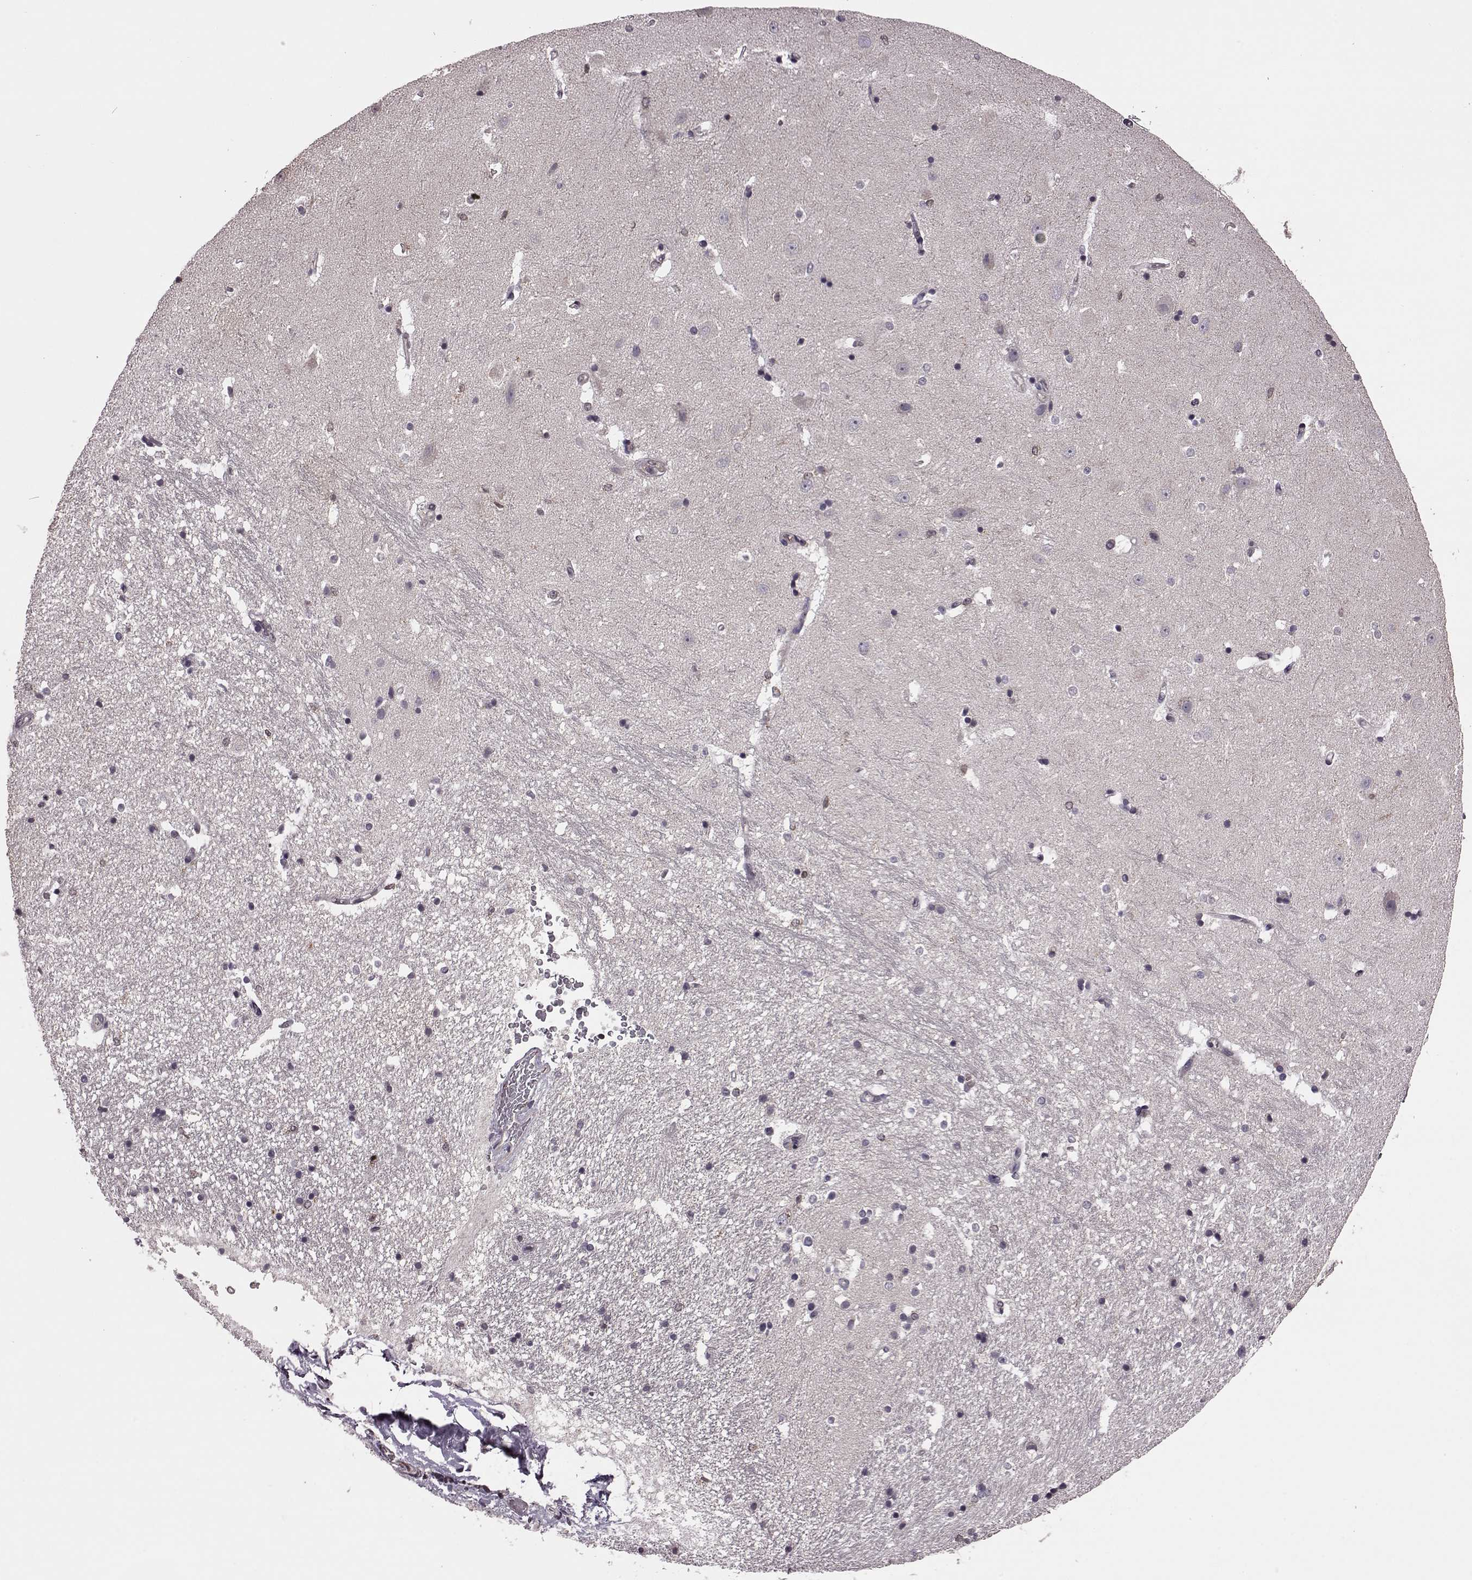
{"staining": {"intensity": "negative", "quantity": "none", "location": "none"}, "tissue": "hippocampus", "cell_type": "Glial cells", "image_type": "normal", "snomed": [{"axis": "morphology", "description": "Normal tissue, NOS"}, {"axis": "topography", "description": "Hippocampus"}], "caption": "This is a histopathology image of immunohistochemistry staining of normal hippocampus, which shows no positivity in glial cells.", "gene": "CDC42SE1", "patient": {"sex": "male", "age": 44}}